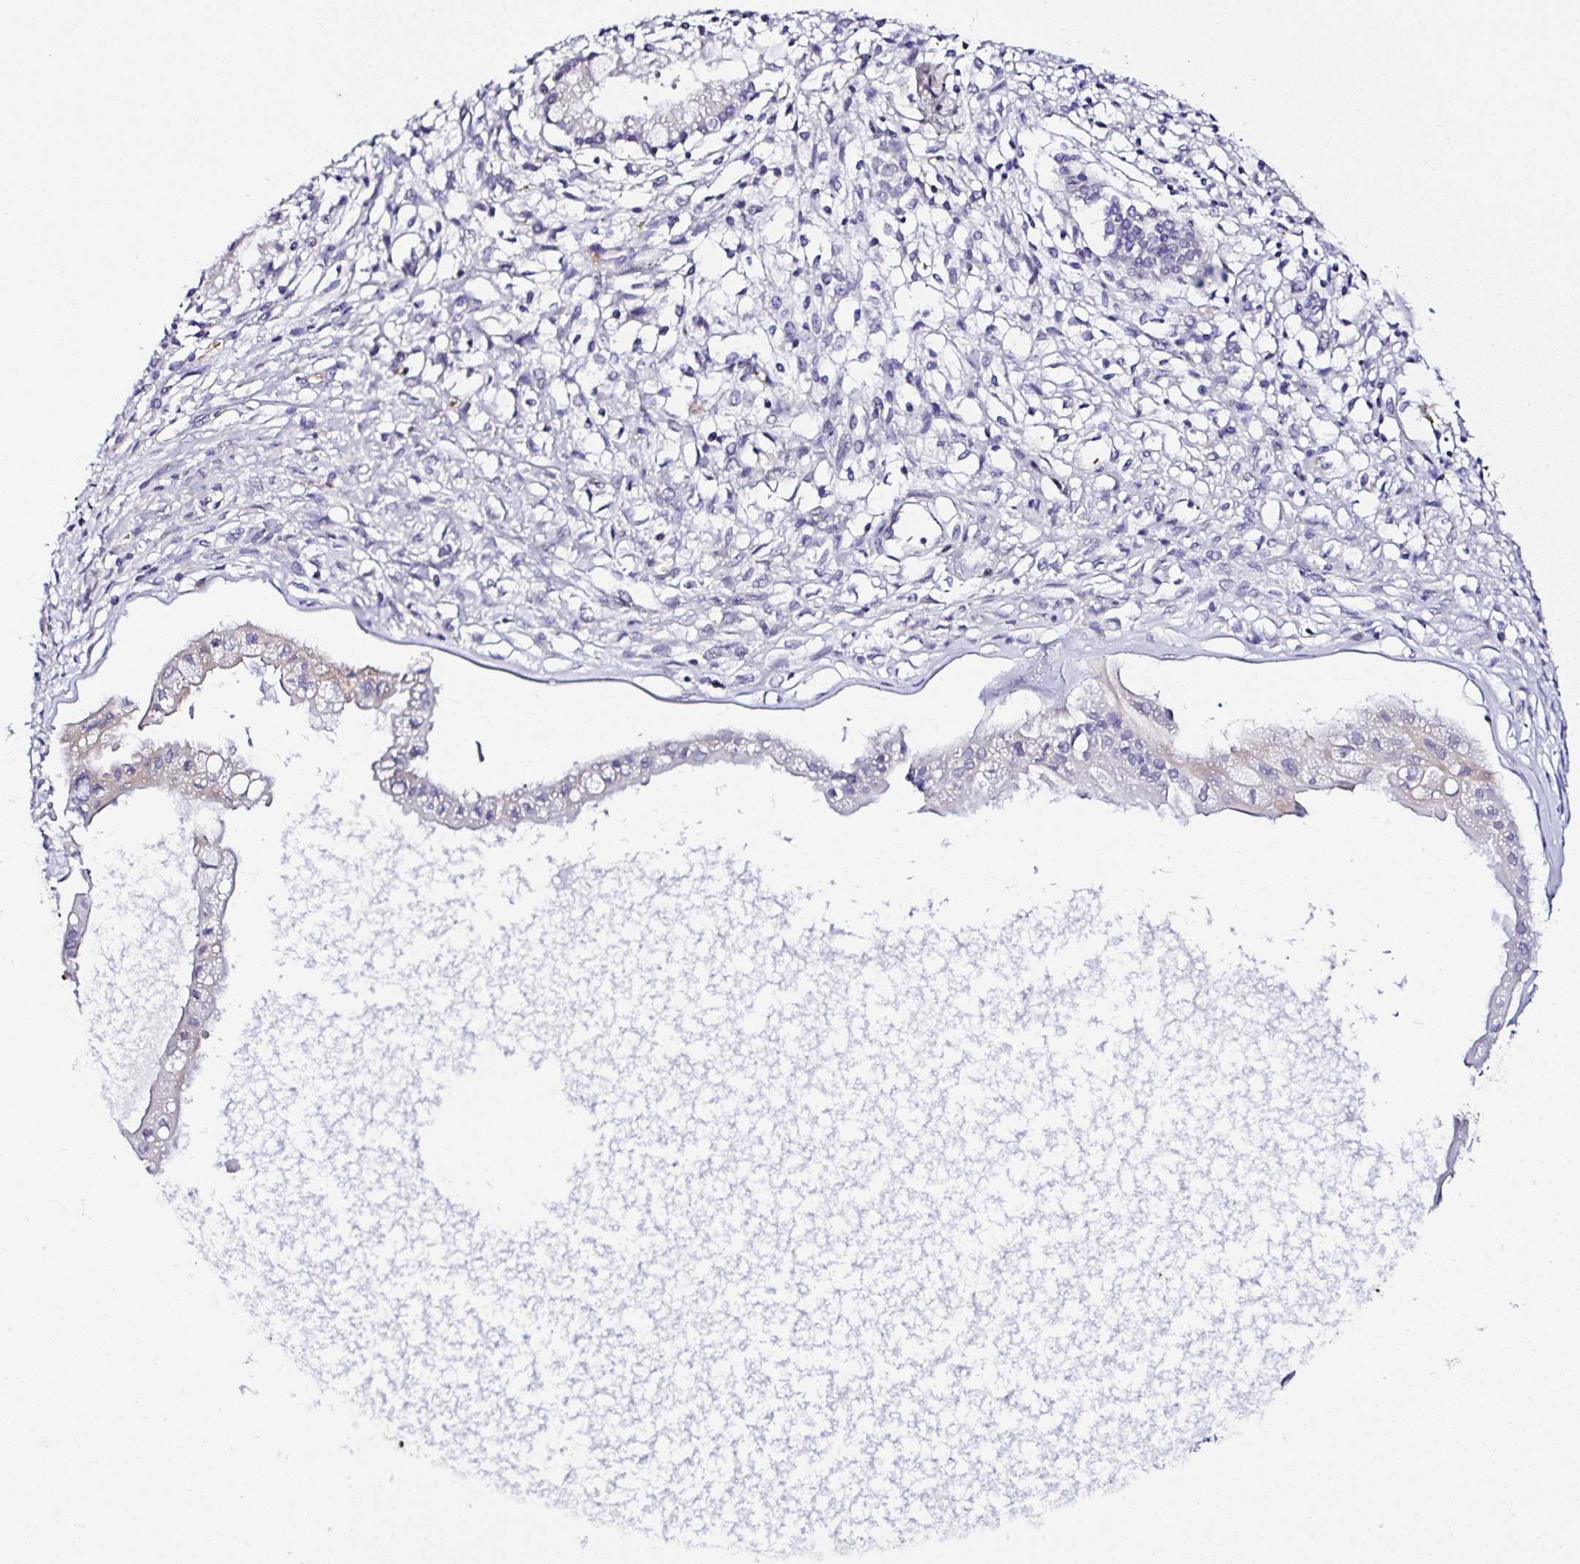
{"staining": {"intensity": "negative", "quantity": "none", "location": "none"}, "tissue": "ovarian cancer", "cell_type": "Tumor cells", "image_type": "cancer", "snomed": [{"axis": "morphology", "description": "Cystadenocarcinoma, mucinous, NOS"}, {"axis": "topography", "description": "Ovary"}], "caption": "High magnification brightfield microscopy of mucinous cystadenocarcinoma (ovarian) stained with DAB (3,3'-diaminobenzidine) (brown) and counterstained with hematoxylin (blue): tumor cells show no significant staining.", "gene": "DEPDC5", "patient": {"sex": "female", "age": 34}}